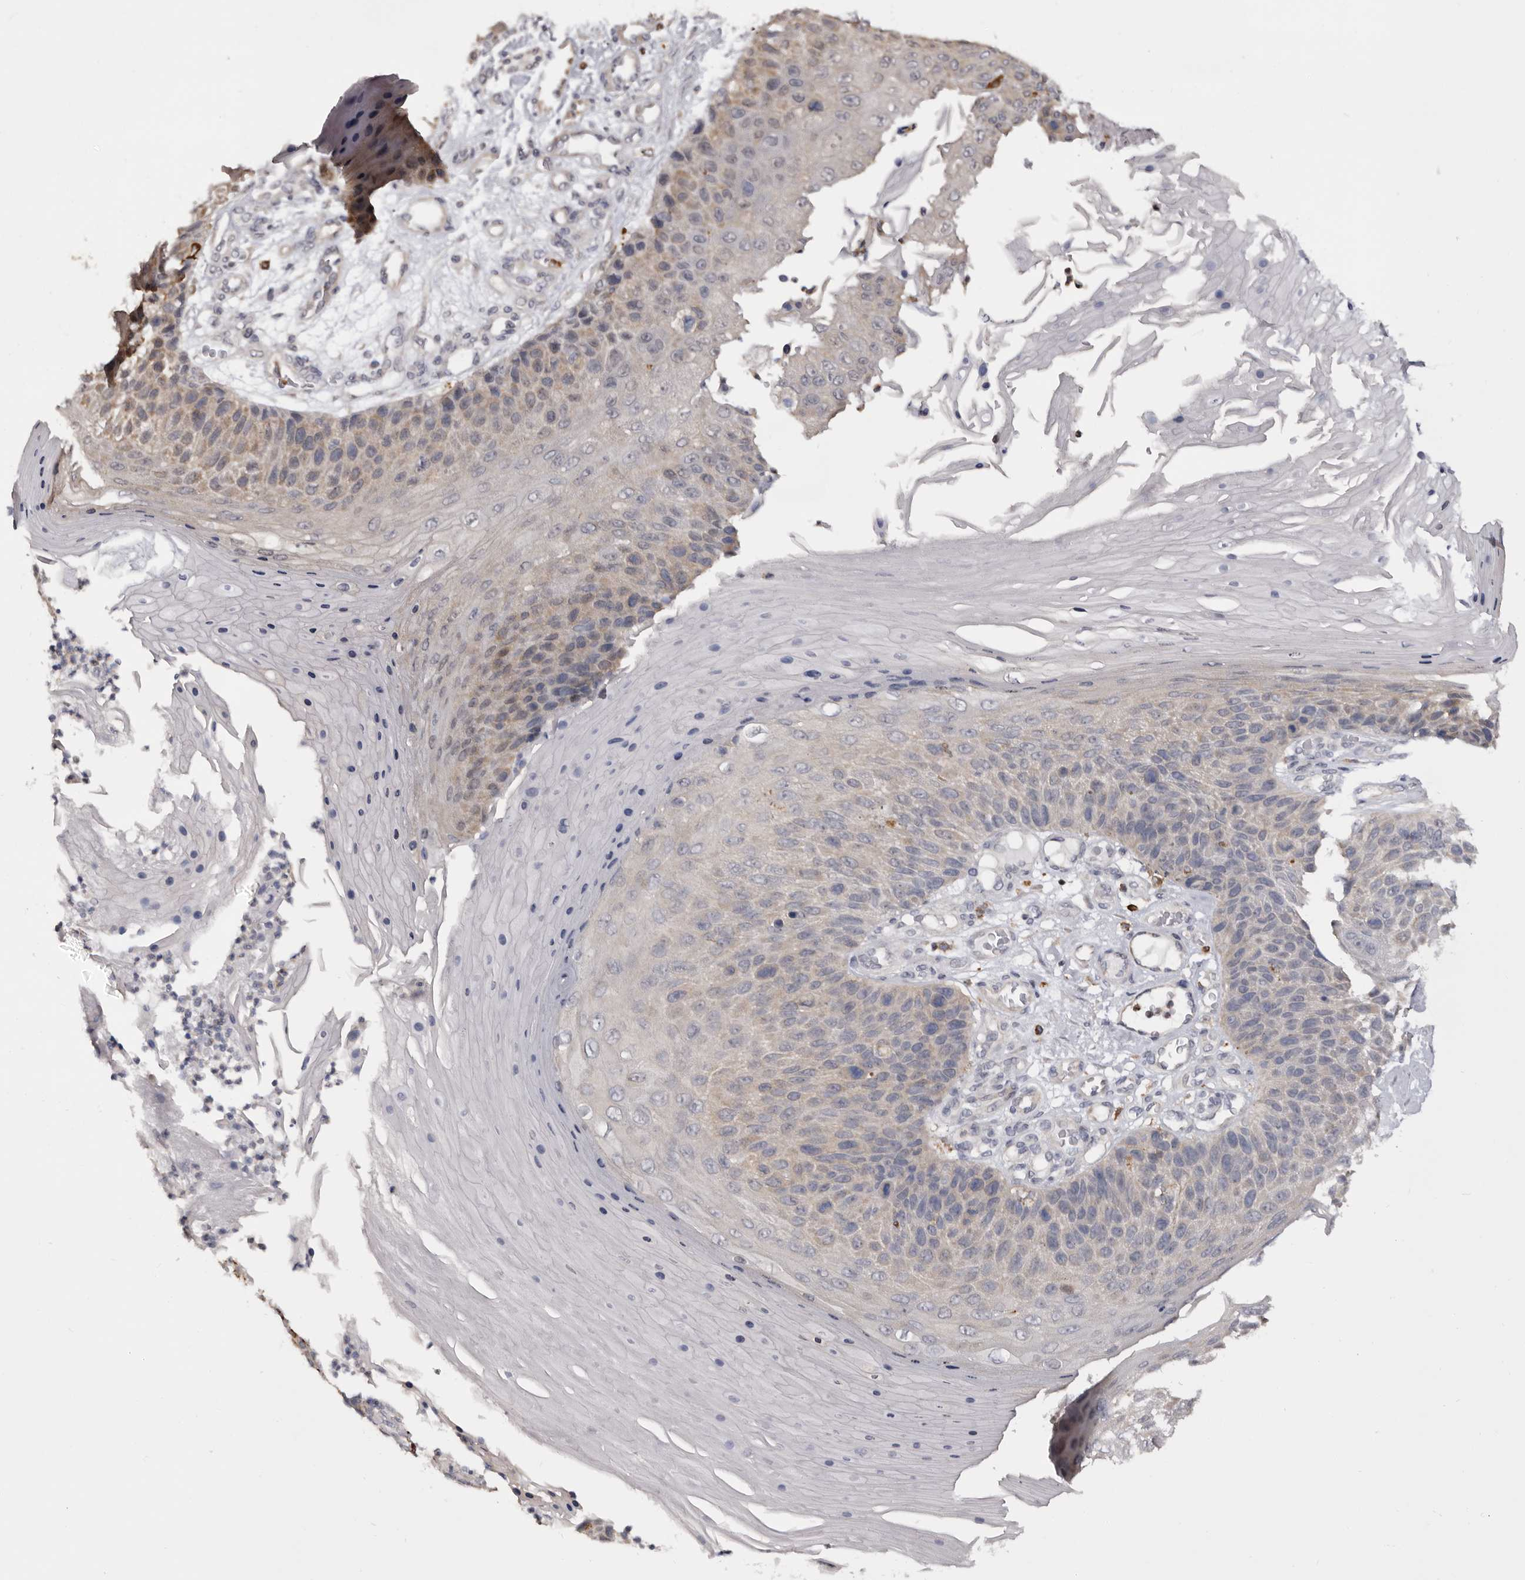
{"staining": {"intensity": "weak", "quantity": "25%-75%", "location": "cytoplasmic/membranous"}, "tissue": "skin cancer", "cell_type": "Tumor cells", "image_type": "cancer", "snomed": [{"axis": "morphology", "description": "Squamous cell carcinoma, NOS"}, {"axis": "topography", "description": "Skin"}], "caption": "Immunohistochemical staining of skin cancer exhibits low levels of weak cytoplasmic/membranous expression in about 25%-75% of tumor cells. (IHC, brightfield microscopy, high magnification).", "gene": "TNNI1", "patient": {"sex": "female", "age": 88}}